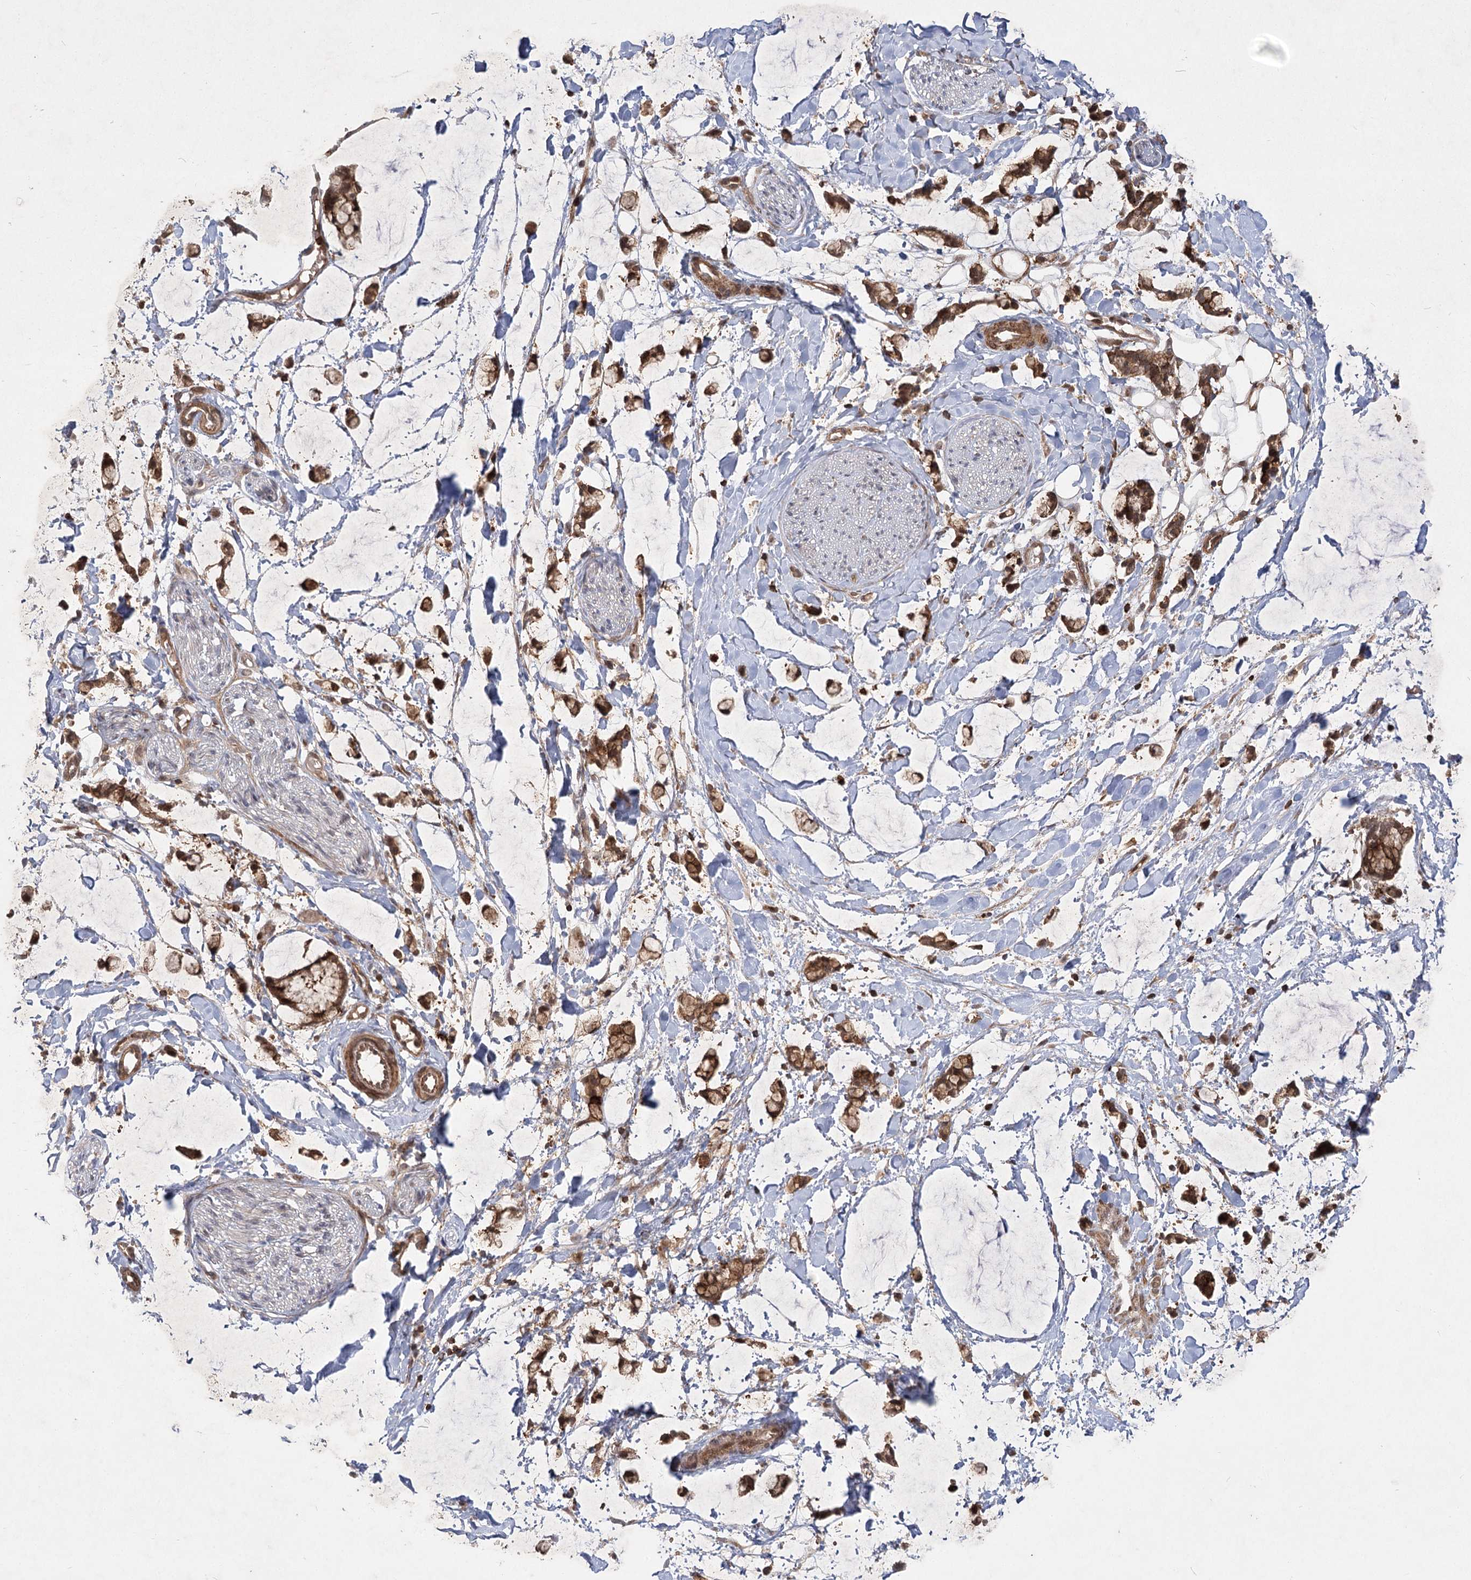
{"staining": {"intensity": "moderate", "quantity": ">75%", "location": "cytoplasmic/membranous"}, "tissue": "adipose tissue", "cell_type": "Adipocytes", "image_type": "normal", "snomed": [{"axis": "morphology", "description": "Normal tissue, NOS"}, {"axis": "morphology", "description": "Adenocarcinoma, NOS"}, {"axis": "topography", "description": "Colon"}, {"axis": "topography", "description": "Peripheral nerve tissue"}], "caption": "The histopathology image displays staining of unremarkable adipose tissue, revealing moderate cytoplasmic/membranous protein staining (brown color) within adipocytes.", "gene": "MDFIC", "patient": {"sex": "male", "age": 14}}